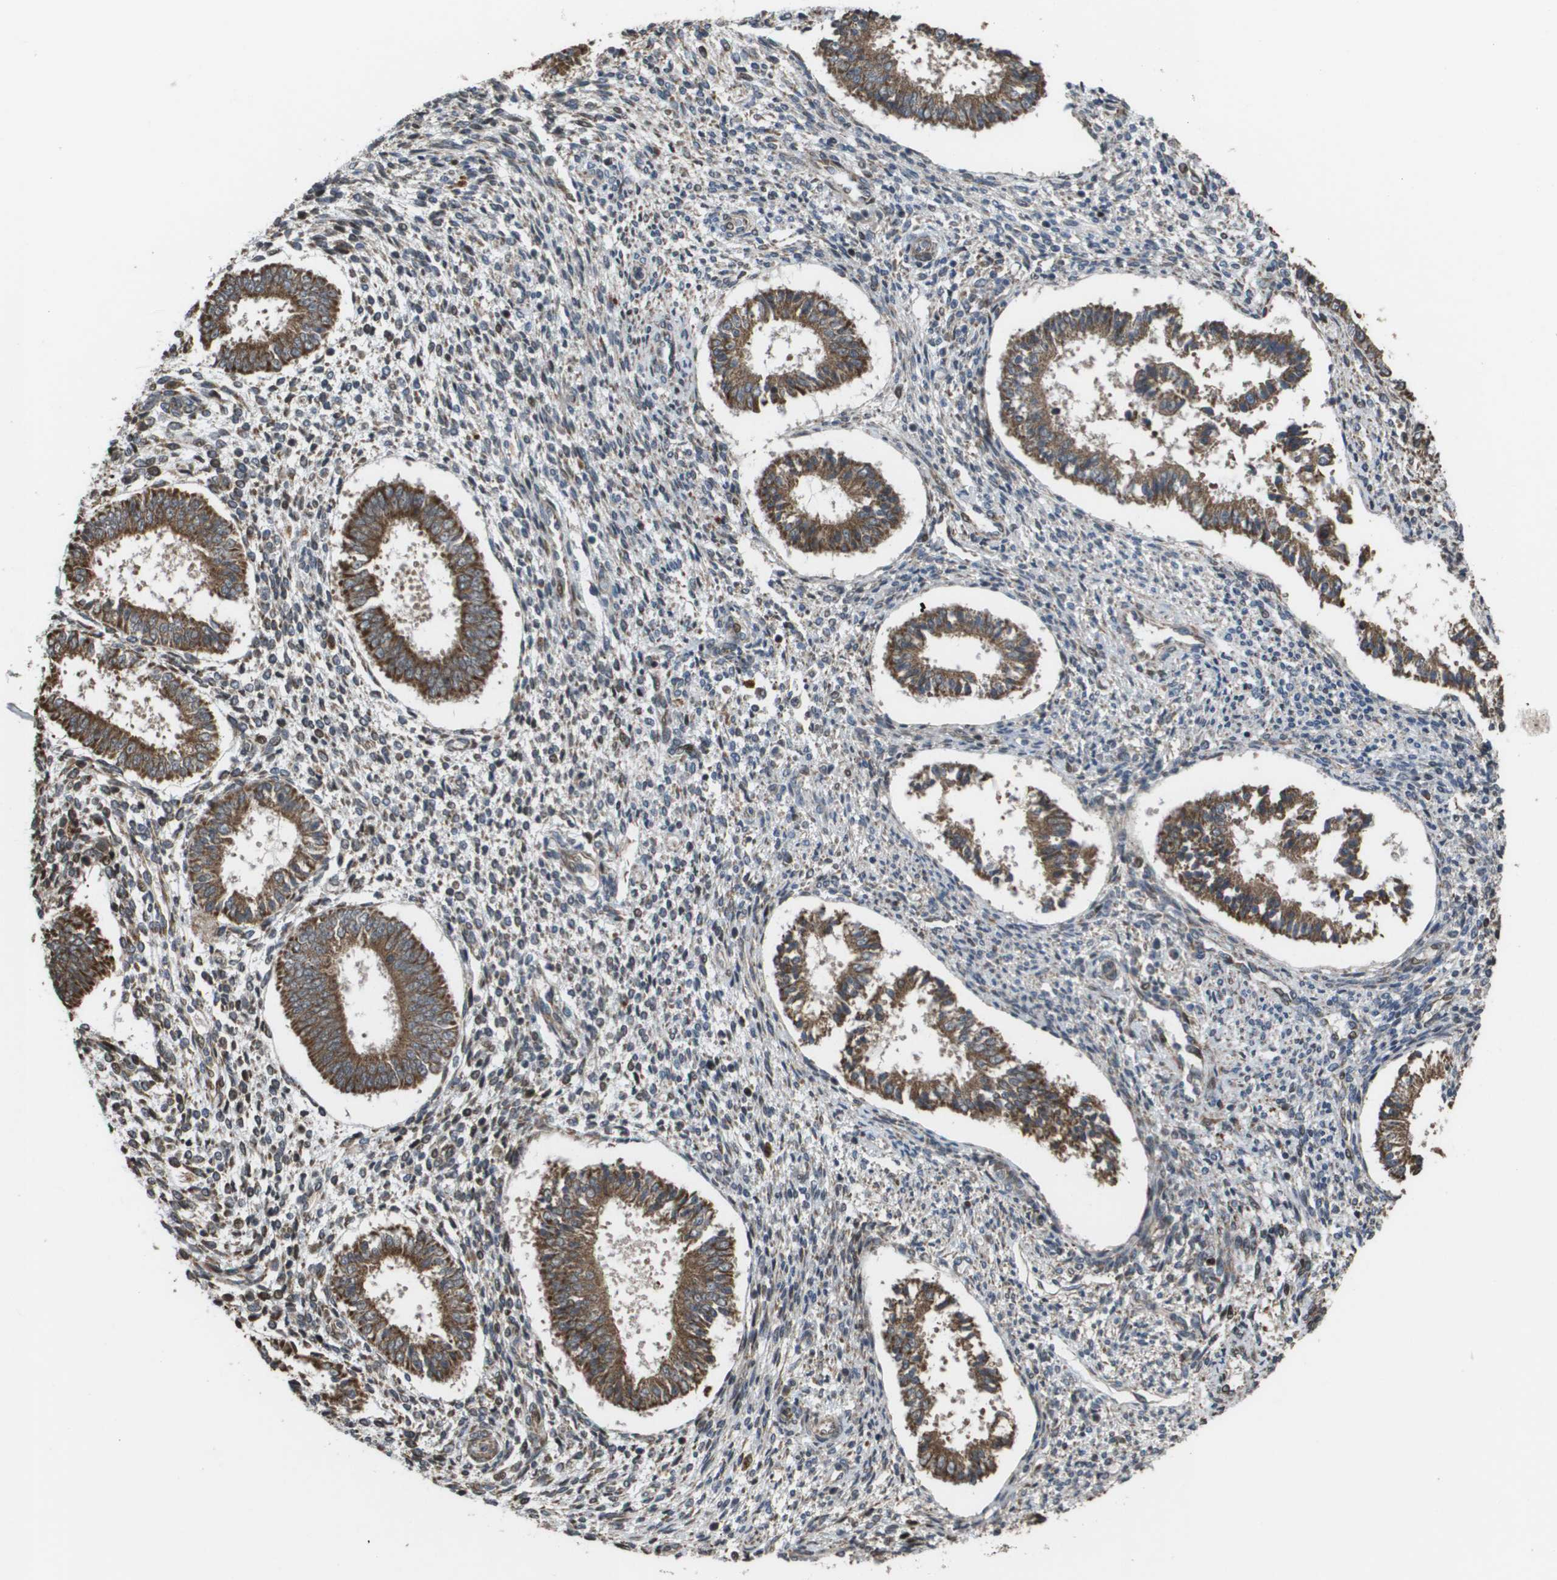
{"staining": {"intensity": "negative", "quantity": "none", "location": "none"}, "tissue": "endometrium", "cell_type": "Cells in endometrial stroma", "image_type": "normal", "snomed": [{"axis": "morphology", "description": "Normal tissue, NOS"}, {"axis": "topography", "description": "Endometrium"}], "caption": "Protein analysis of unremarkable endometrium displays no significant positivity in cells in endometrial stroma. (IHC, brightfield microscopy, high magnification).", "gene": "AXIN2", "patient": {"sex": "female", "age": 35}}